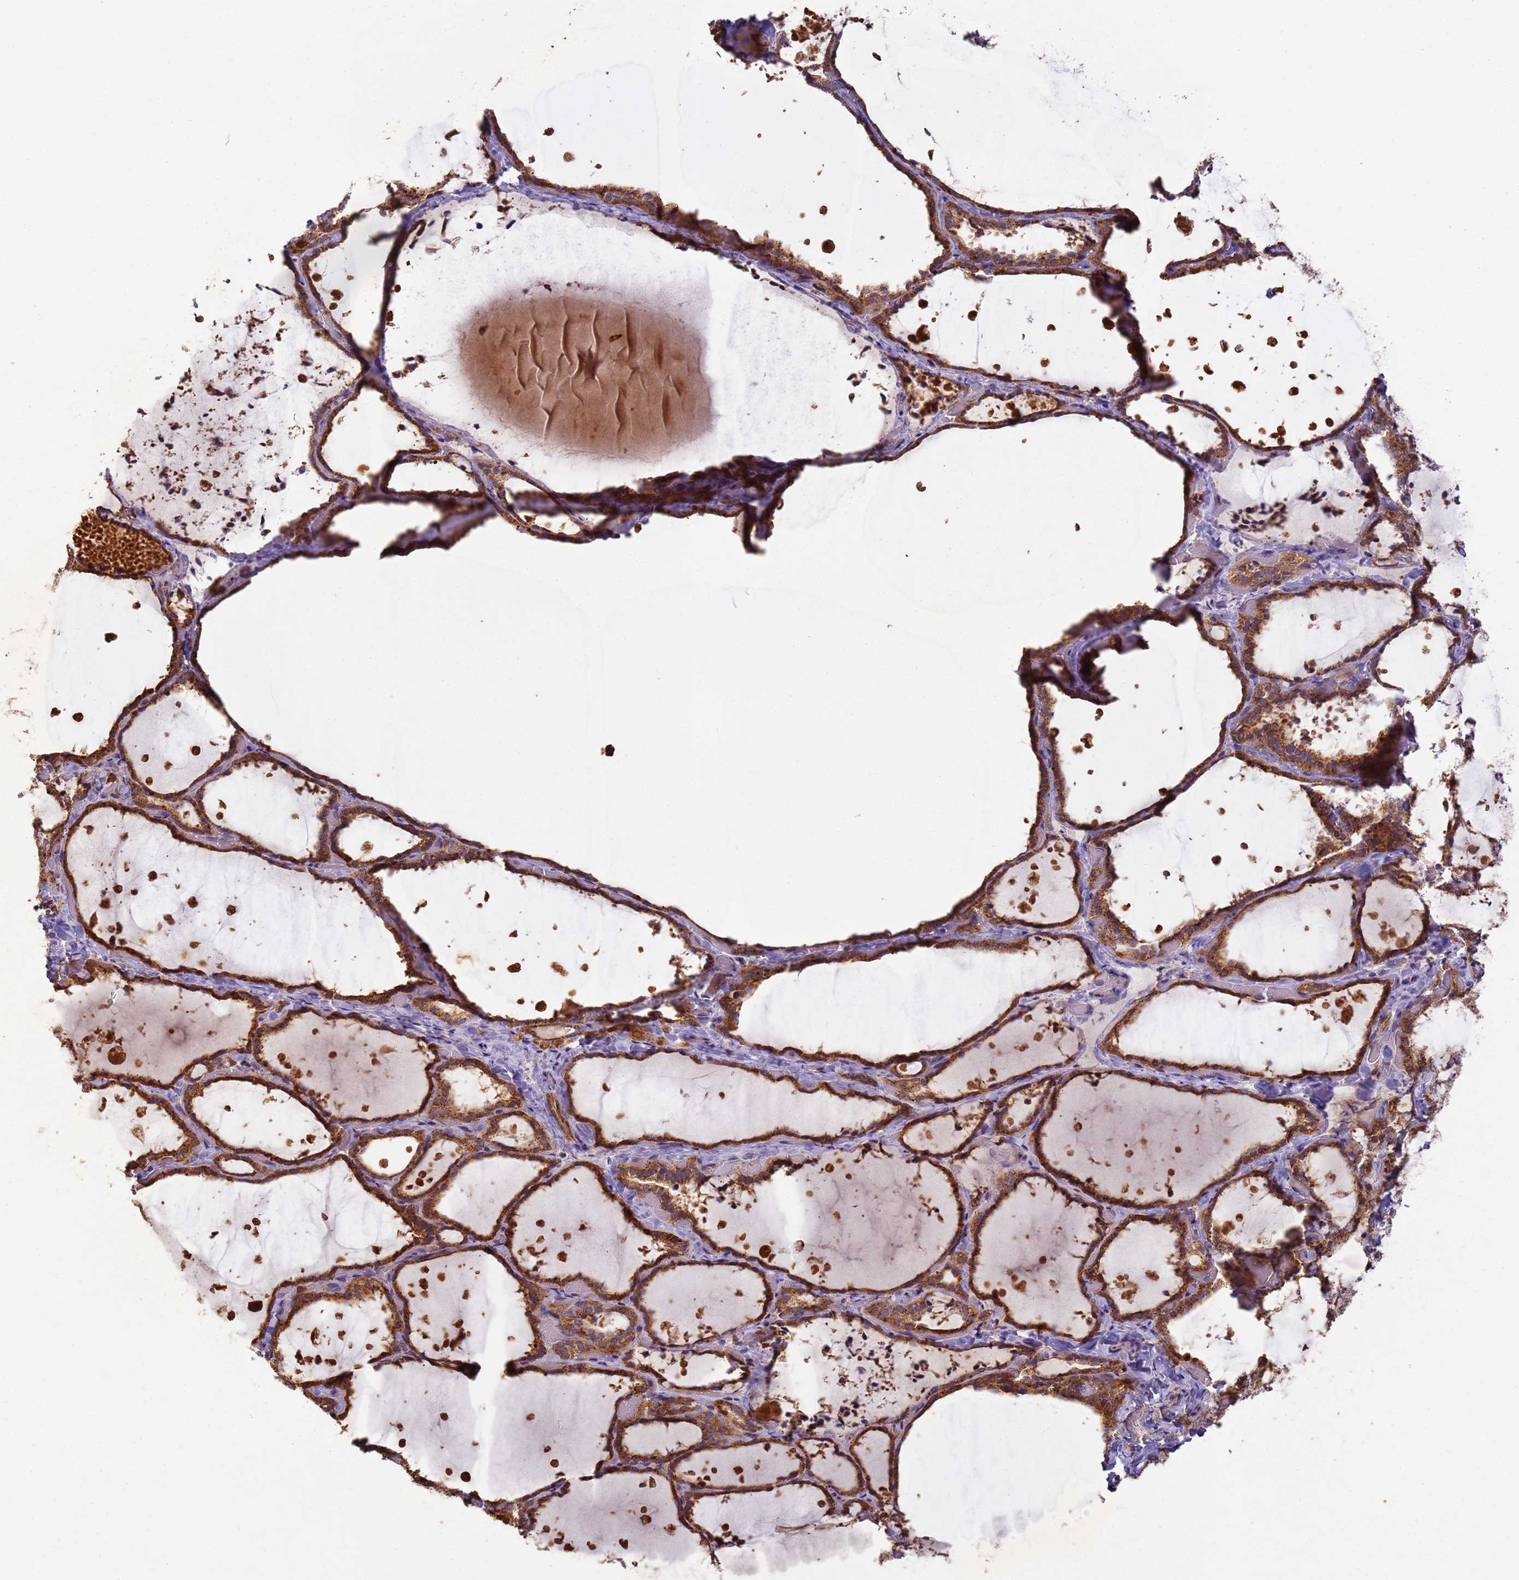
{"staining": {"intensity": "strong", "quantity": ">75%", "location": "cytoplasmic/membranous"}, "tissue": "thyroid gland", "cell_type": "Glandular cells", "image_type": "normal", "snomed": [{"axis": "morphology", "description": "Normal tissue, NOS"}, {"axis": "topography", "description": "Thyroid gland"}], "caption": "About >75% of glandular cells in unremarkable thyroid gland reveal strong cytoplasmic/membranous protein positivity as visualized by brown immunohistochemical staining.", "gene": "TIGAR", "patient": {"sex": "female", "age": 44}}